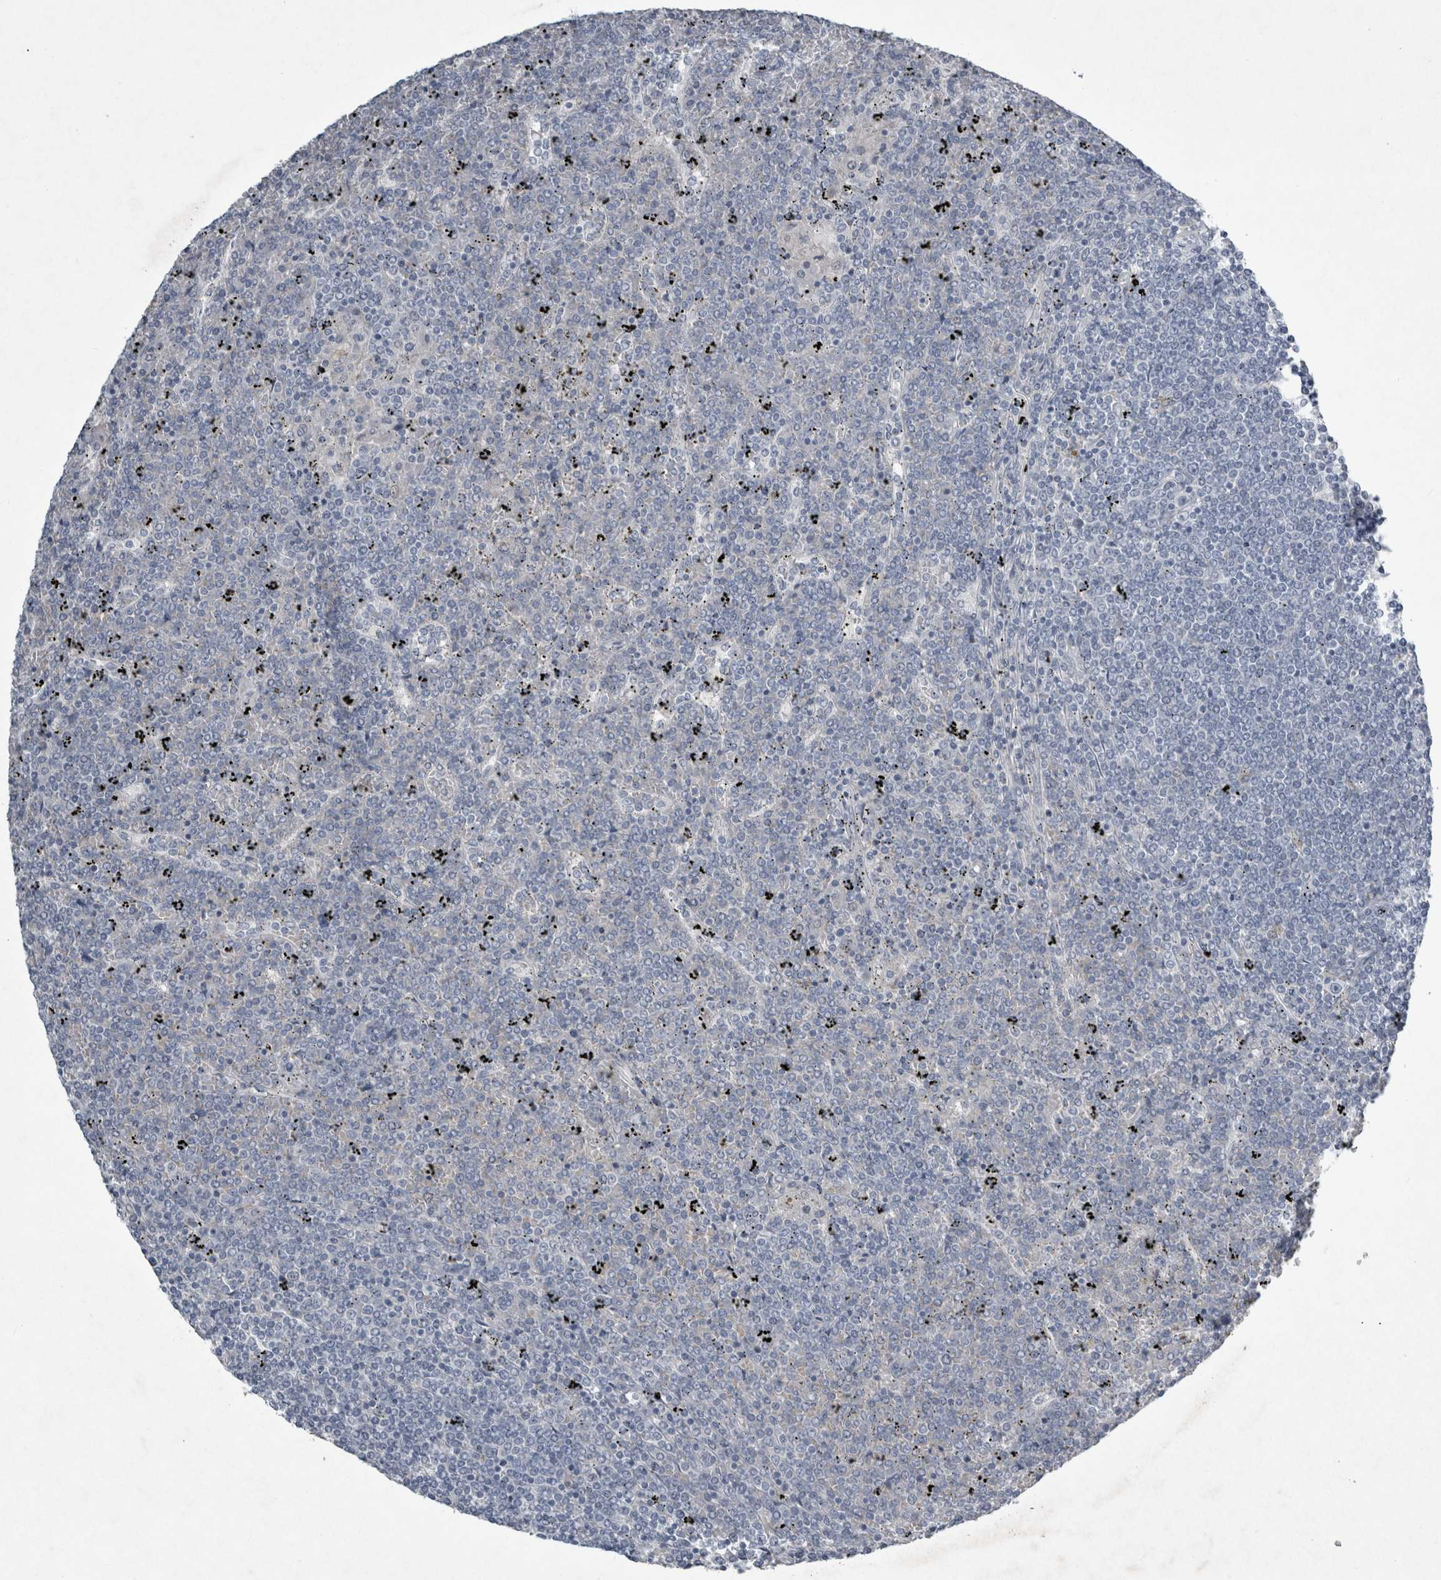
{"staining": {"intensity": "negative", "quantity": "none", "location": "none"}, "tissue": "lymphoma", "cell_type": "Tumor cells", "image_type": "cancer", "snomed": [{"axis": "morphology", "description": "Malignant lymphoma, non-Hodgkin's type, Low grade"}, {"axis": "topography", "description": "Spleen"}], "caption": "Tumor cells show no significant protein expression in low-grade malignant lymphoma, non-Hodgkin's type.", "gene": "PDX1", "patient": {"sex": "female", "age": 19}}